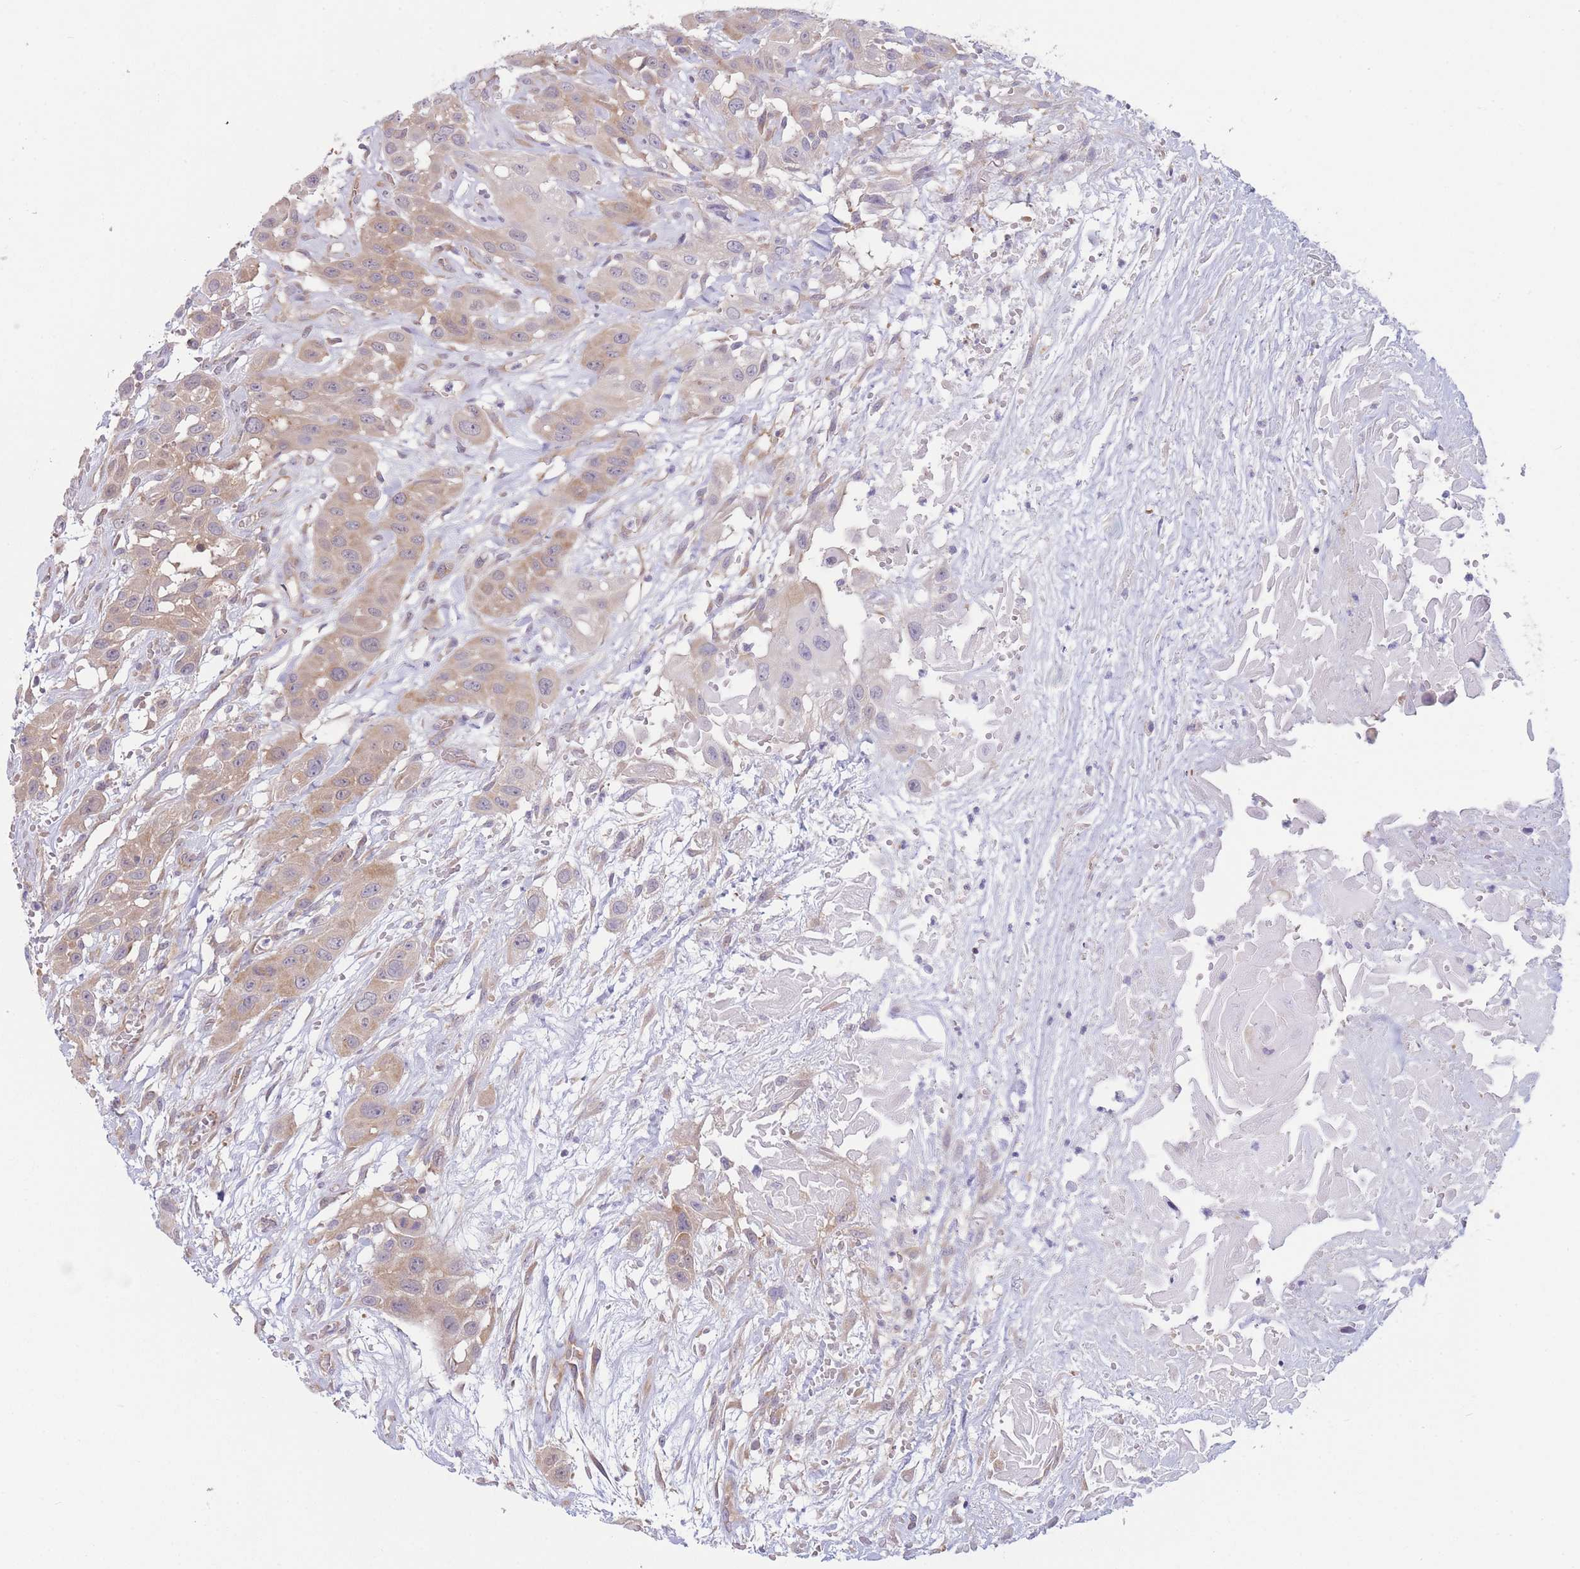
{"staining": {"intensity": "weak", "quantity": ">75%", "location": "cytoplasmic/membranous"}, "tissue": "head and neck cancer", "cell_type": "Tumor cells", "image_type": "cancer", "snomed": [{"axis": "morphology", "description": "Squamous cell carcinoma, NOS"}, {"axis": "topography", "description": "Head-Neck"}], "caption": "Head and neck cancer stained with IHC reveals weak cytoplasmic/membranous staining in about >75% of tumor cells. The staining is performed using DAB (3,3'-diaminobenzidine) brown chromogen to label protein expression. The nuclei are counter-stained blue using hematoxylin.", "gene": "PFDN6", "patient": {"sex": "male", "age": 81}}